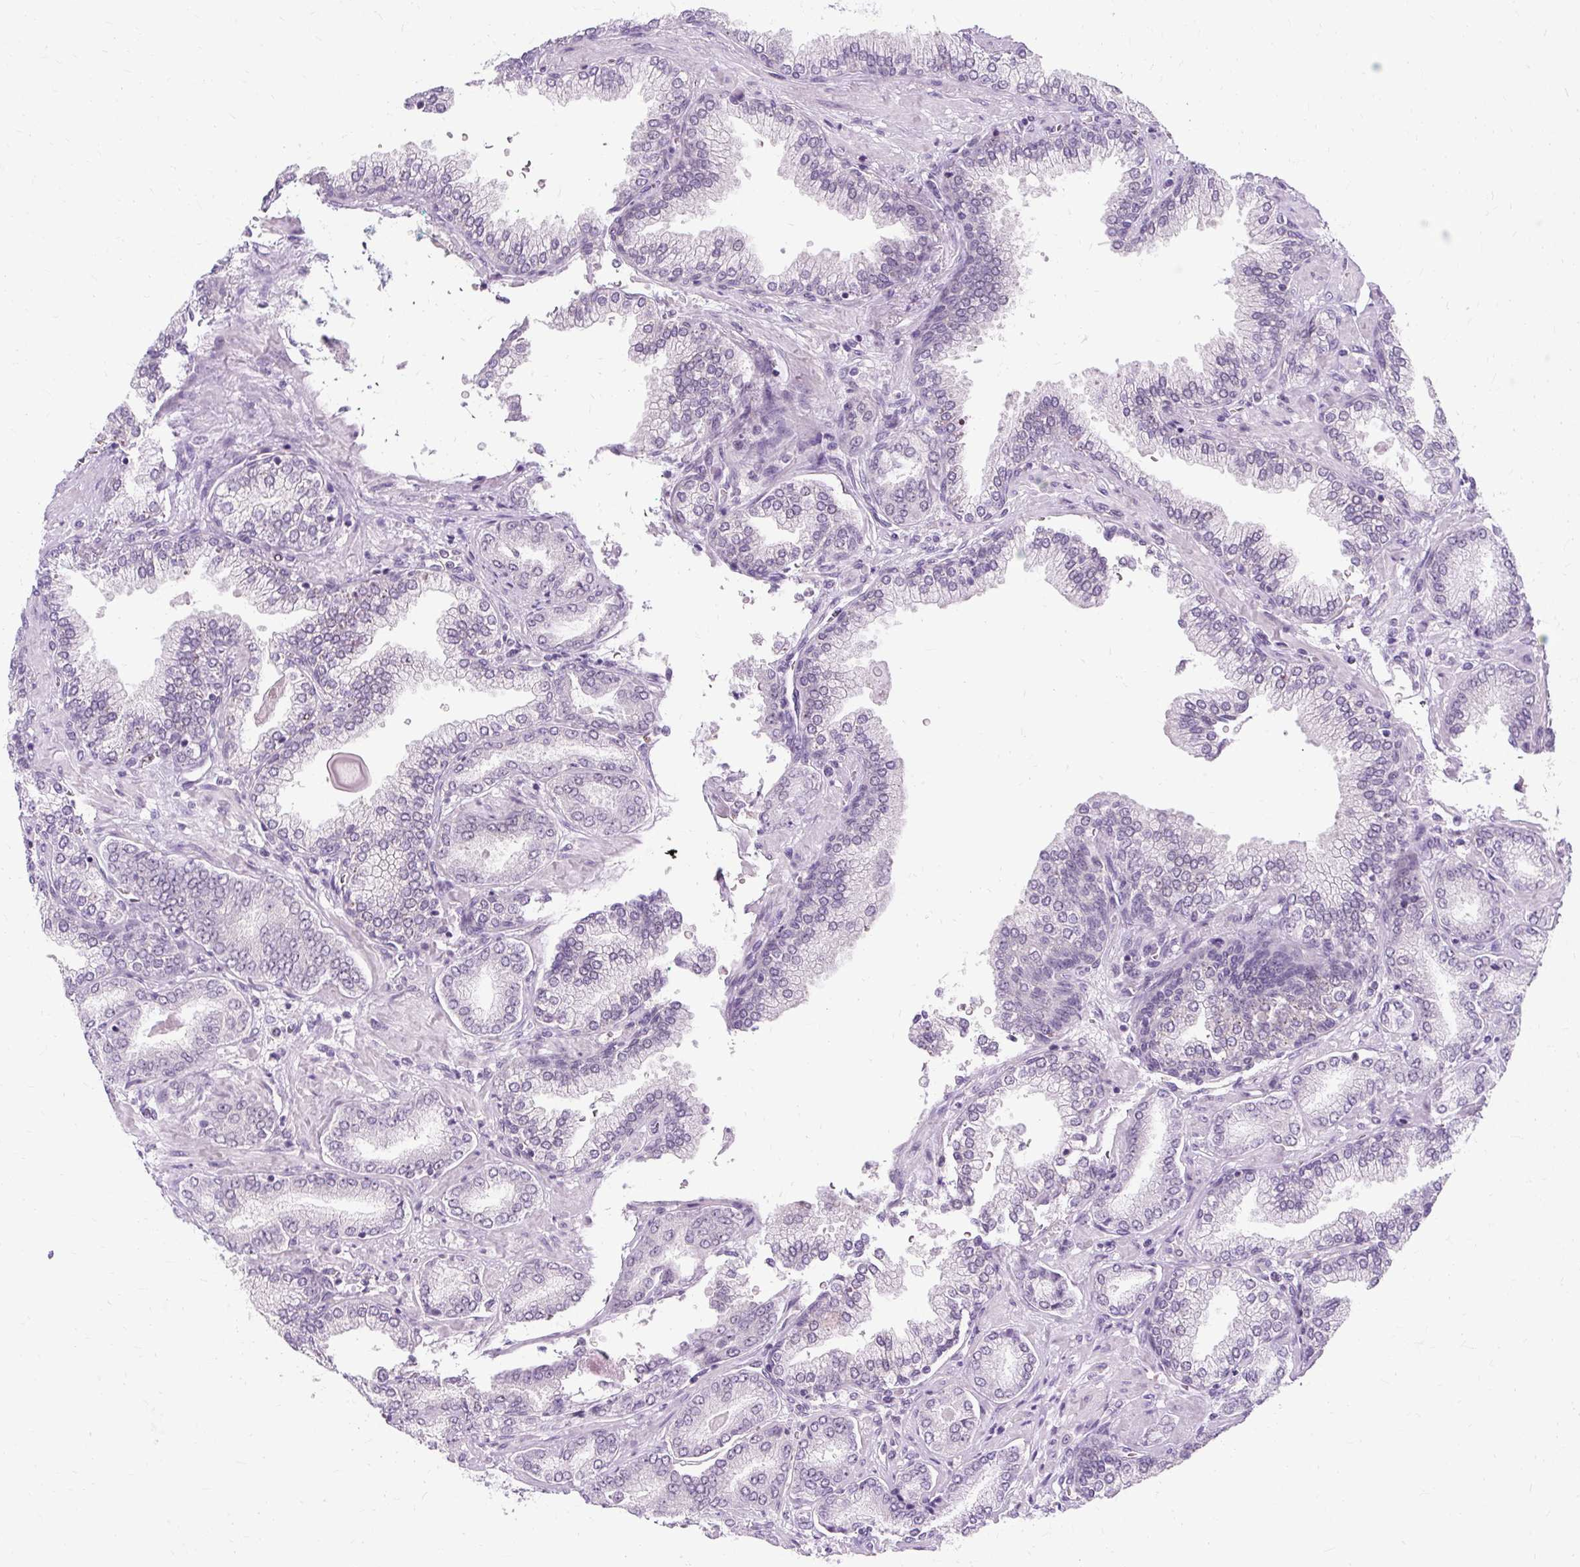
{"staining": {"intensity": "weak", "quantity": "<25%", "location": "nuclear"}, "tissue": "prostate cancer", "cell_type": "Tumor cells", "image_type": "cancer", "snomed": [{"axis": "morphology", "description": "Adenocarcinoma, High grade"}, {"axis": "topography", "description": "Prostate"}], "caption": "IHC of prostate high-grade adenocarcinoma demonstrates no staining in tumor cells.", "gene": "RYBP", "patient": {"sex": "male", "age": 72}}